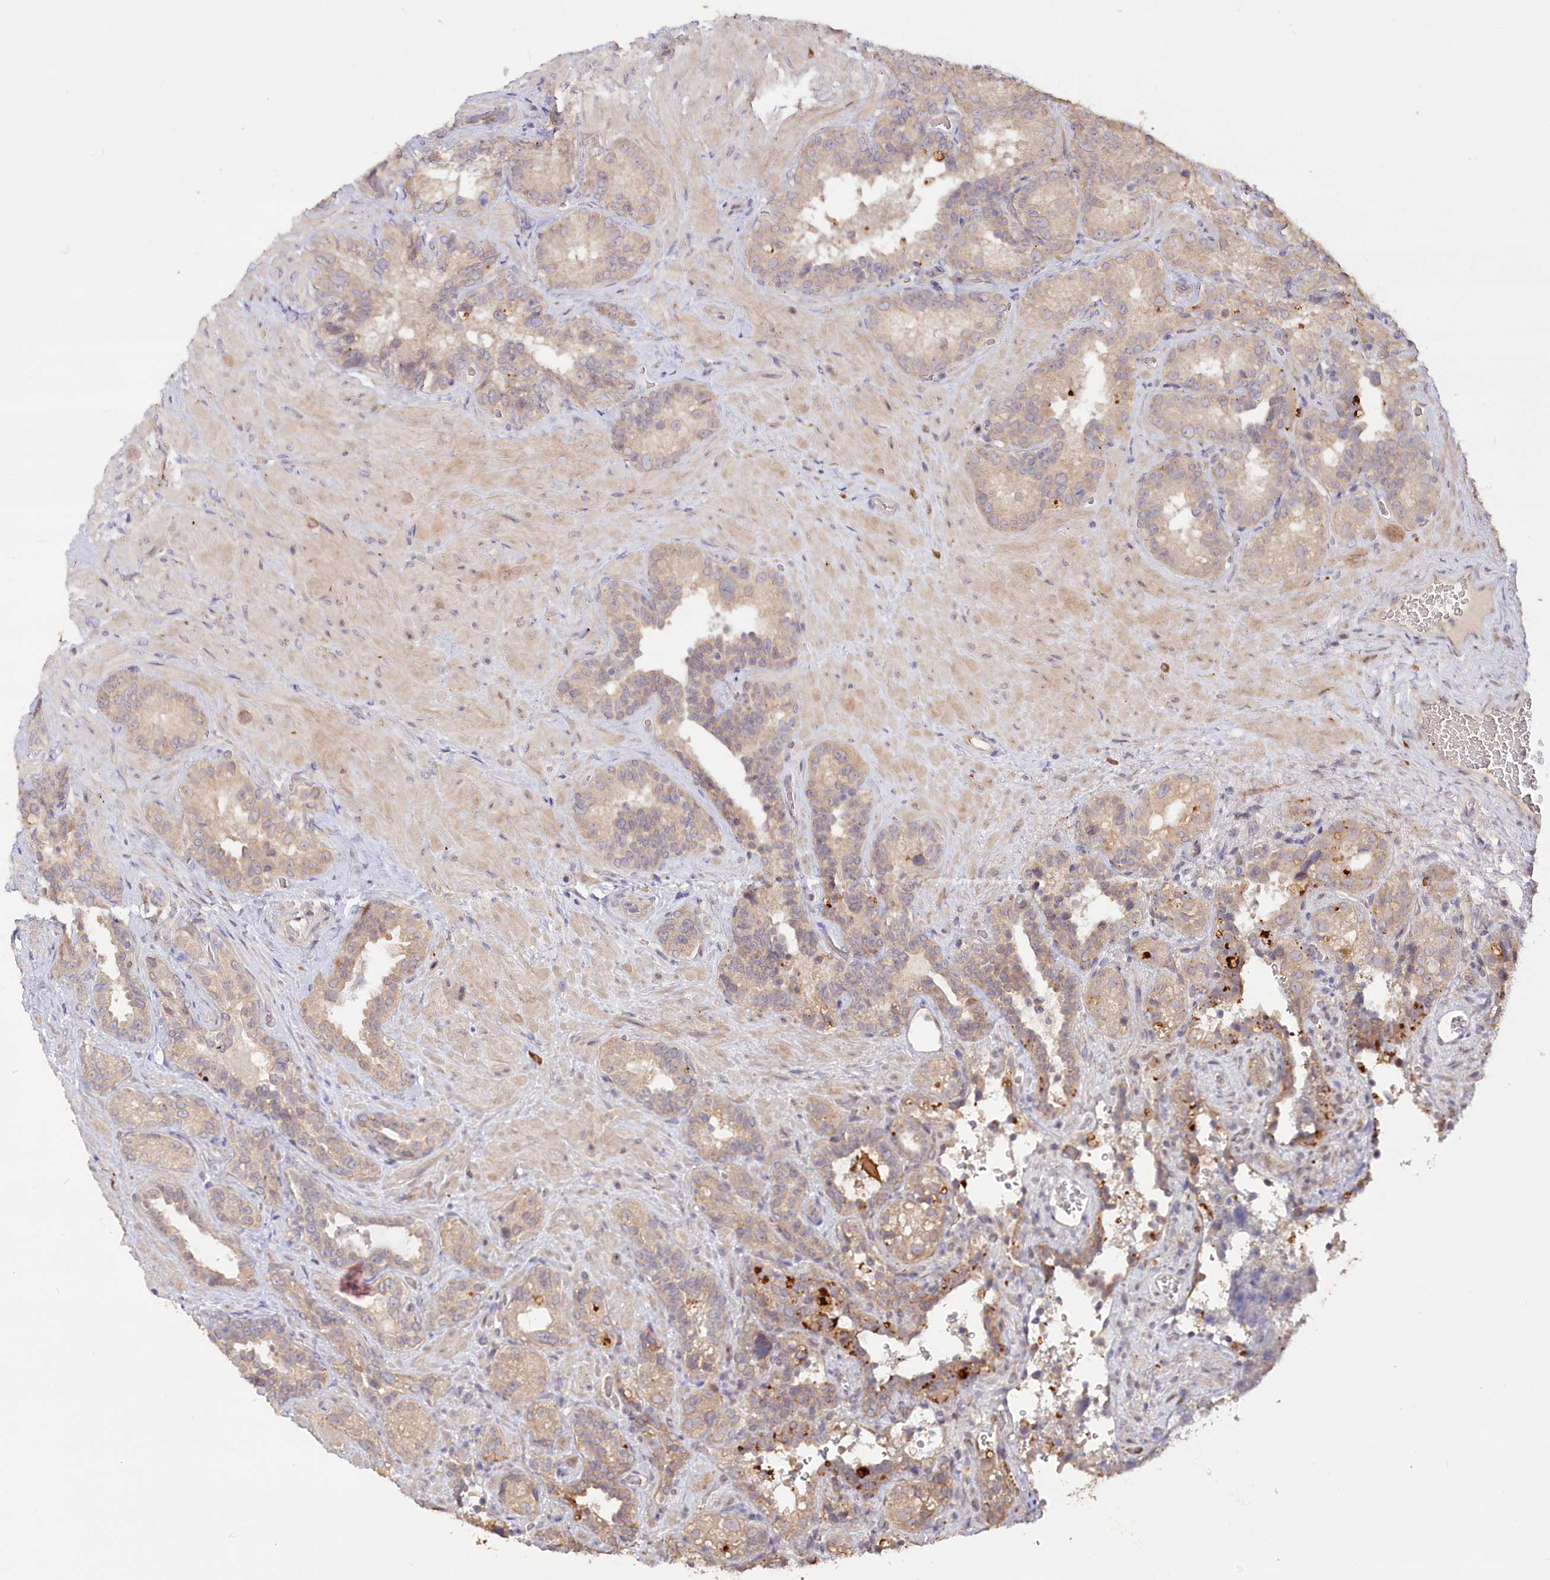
{"staining": {"intensity": "weak", "quantity": "25%-75%", "location": "cytoplasmic/membranous"}, "tissue": "seminal vesicle", "cell_type": "Glandular cells", "image_type": "normal", "snomed": [{"axis": "morphology", "description": "Normal tissue, NOS"}, {"axis": "topography", "description": "Seminal veicle"}, {"axis": "topography", "description": "Peripheral nerve tissue"}], "caption": "Seminal vesicle stained with DAB immunohistochemistry demonstrates low levels of weak cytoplasmic/membranous expression in about 25%-75% of glandular cells.", "gene": "IRAK1BP1", "patient": {"sex": "male", "age": 67}}